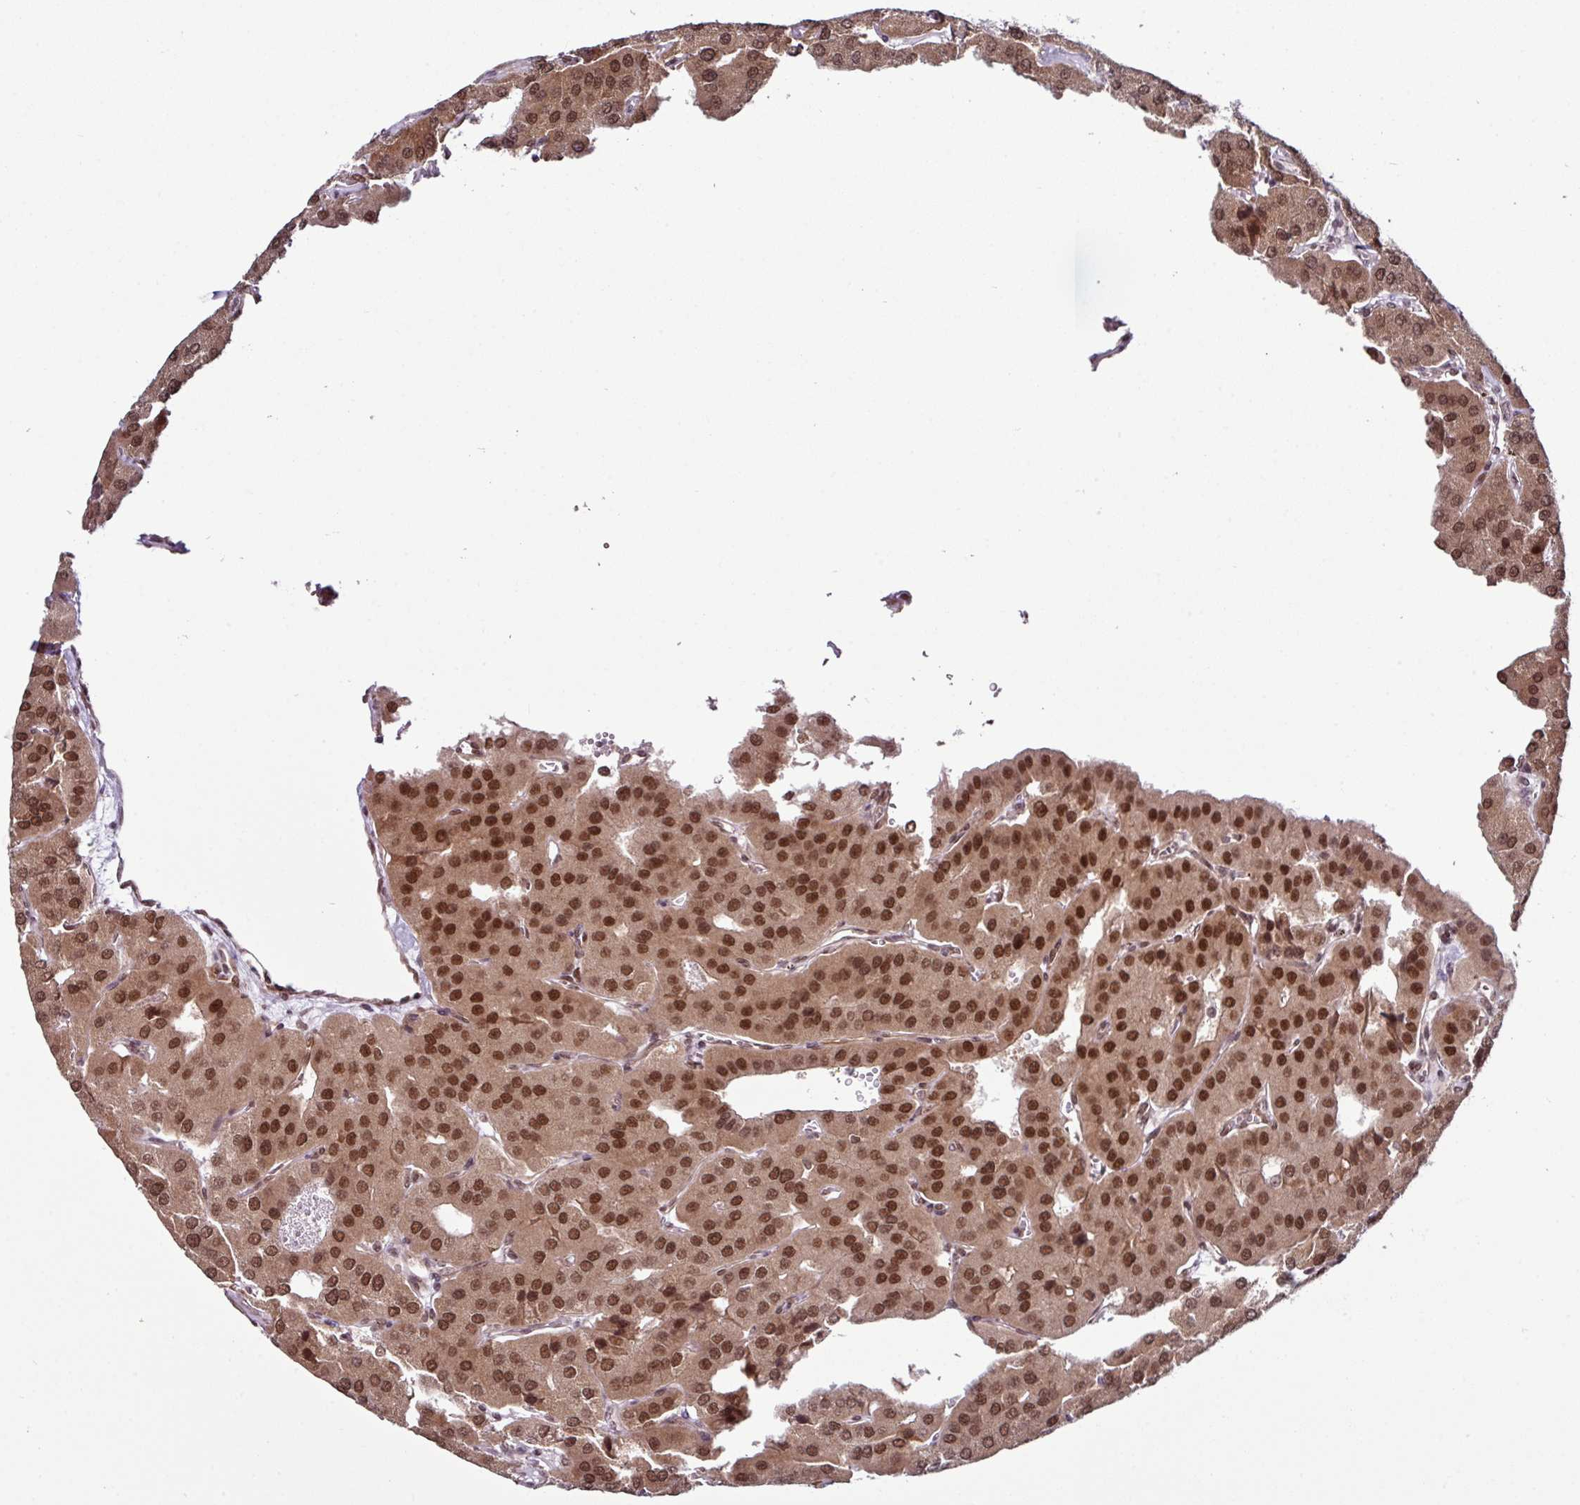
{"staining": {"intensity": "strong", "quantity": ">75%", "location": "cytoplasmic/membranous,nuclear"}, "tissue": "parathyroid gland", "cell_type": "Glandular cells", "image_type": "normal", "snomed": [{"axis": "morphology", "description": "Normal tissue, NOS"}, {"axis": "morphology", "description": "Adenoma, NOS"}, {"axis": "topography", "description": "Parathyroid gland"}], "caption": "Benign parathyroid gland displays strong cytoplasmic/membranous,nuclear positivity in approximately >75% of glandular cells The staining was performed using DAB (3,3'-diaminobenzidine), with brown indicating positive protein expression. Nuclei are stained blue with hematoxylin..", "gene": "MORF4L2", "patient": {"sex": "female", "age": 86}}